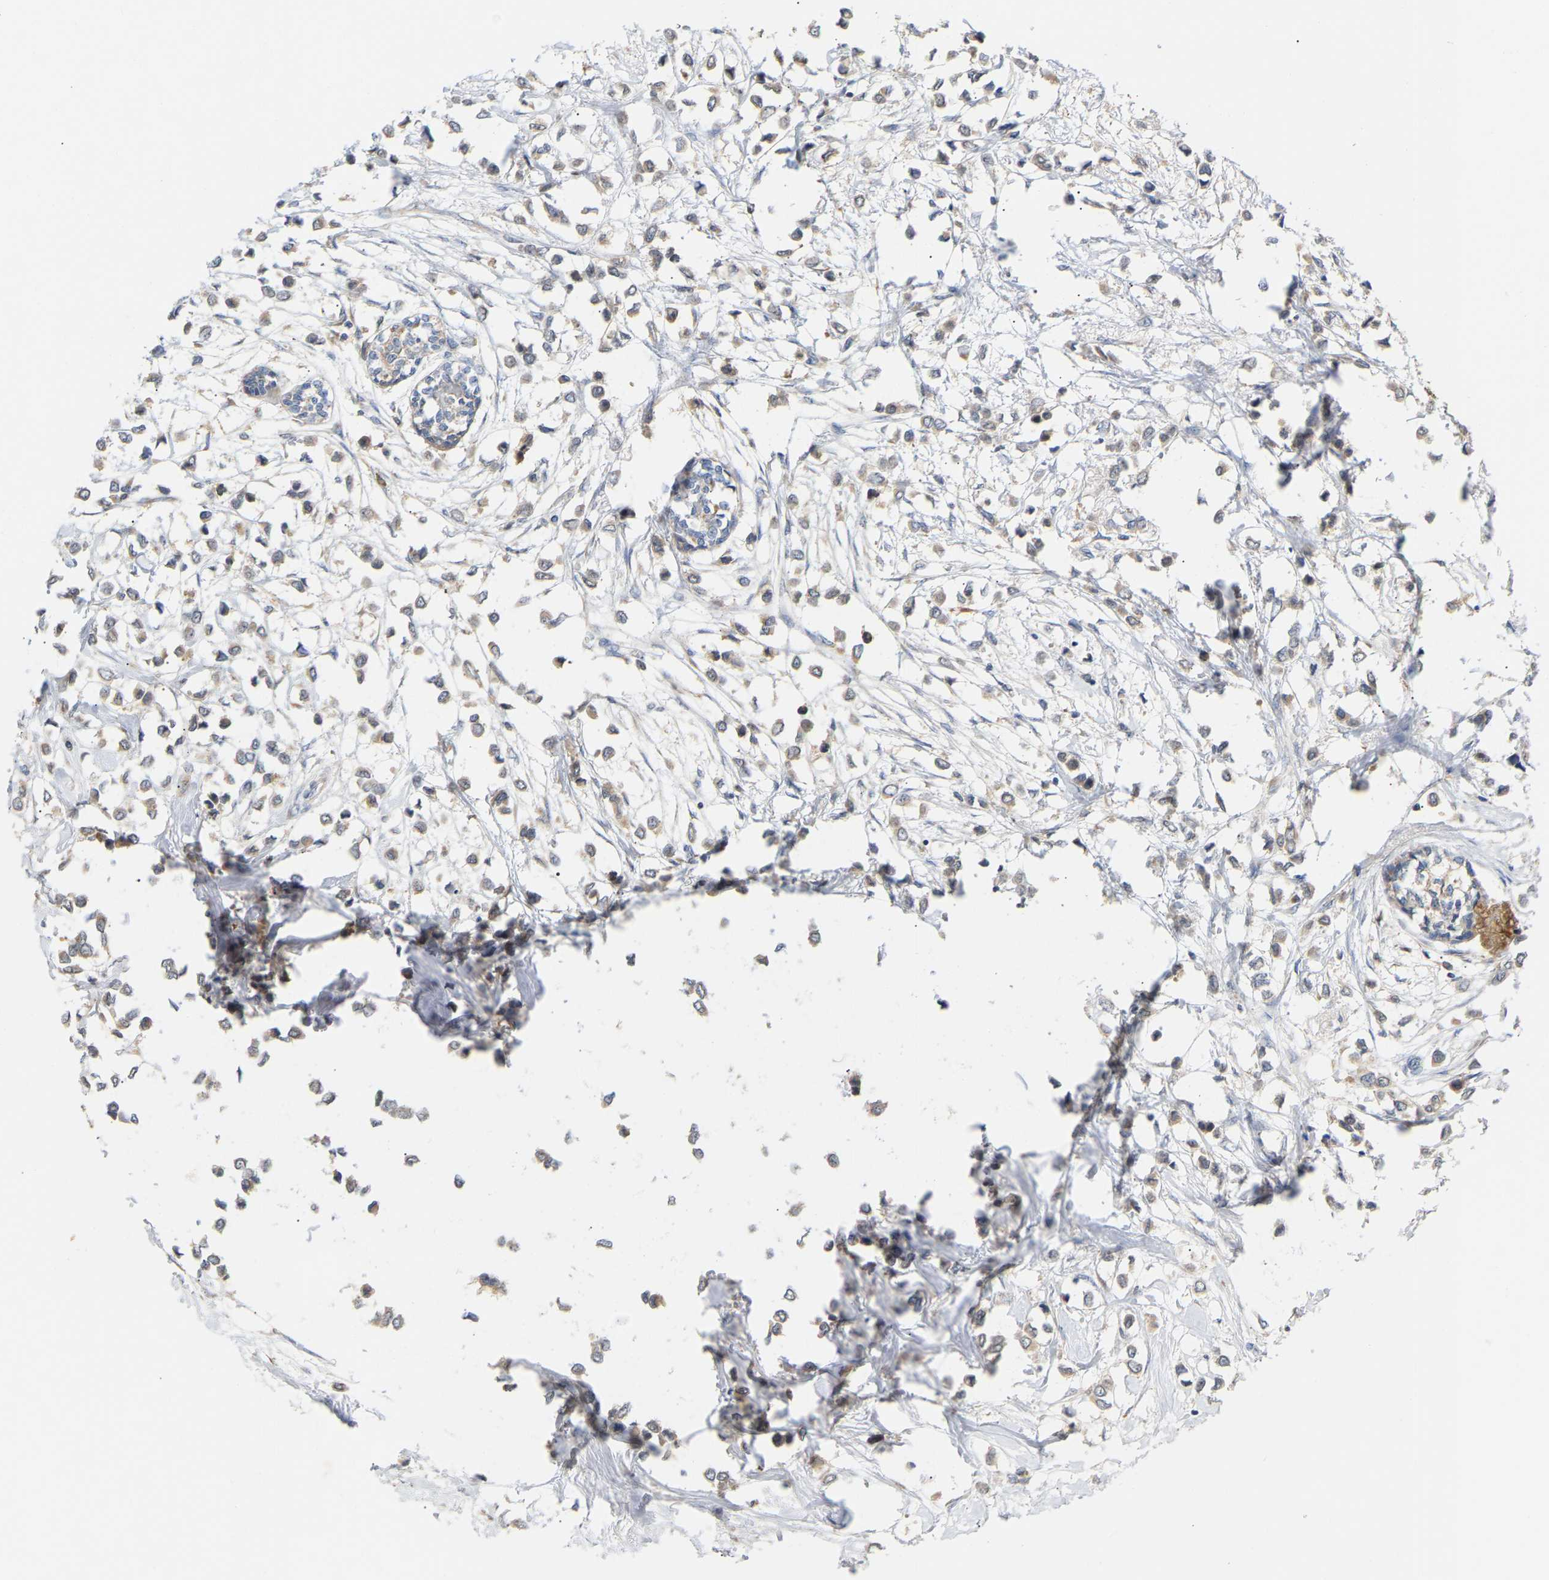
{"staining": {"intensity": "weak", "quantity": ">75%", "location": "cytoplasmic/membranous"}, "tissue": "breast cancer", "cell_type": "Tumor cells", "image_type": "cancer", "snomed": [{"axis": "morphology", "description": "Lobular carcinoma"}, {"axis": "topography", "description": "Breast"}], "caption": "IHC staining of breast cancer, which reveals low levels of weak cytoplasmic/membranous expression in approximately >75% of tumor cells indicating weak cytoplasmic/membranous protein staining. The staining was performed using DAB (3,3'-diaminobenzidine) (brown) for protein detection and nuclei were counterstained in hematoxylin (blue).", "gene": "TPMT", "patient": {"sex": "female", "age": 51}}